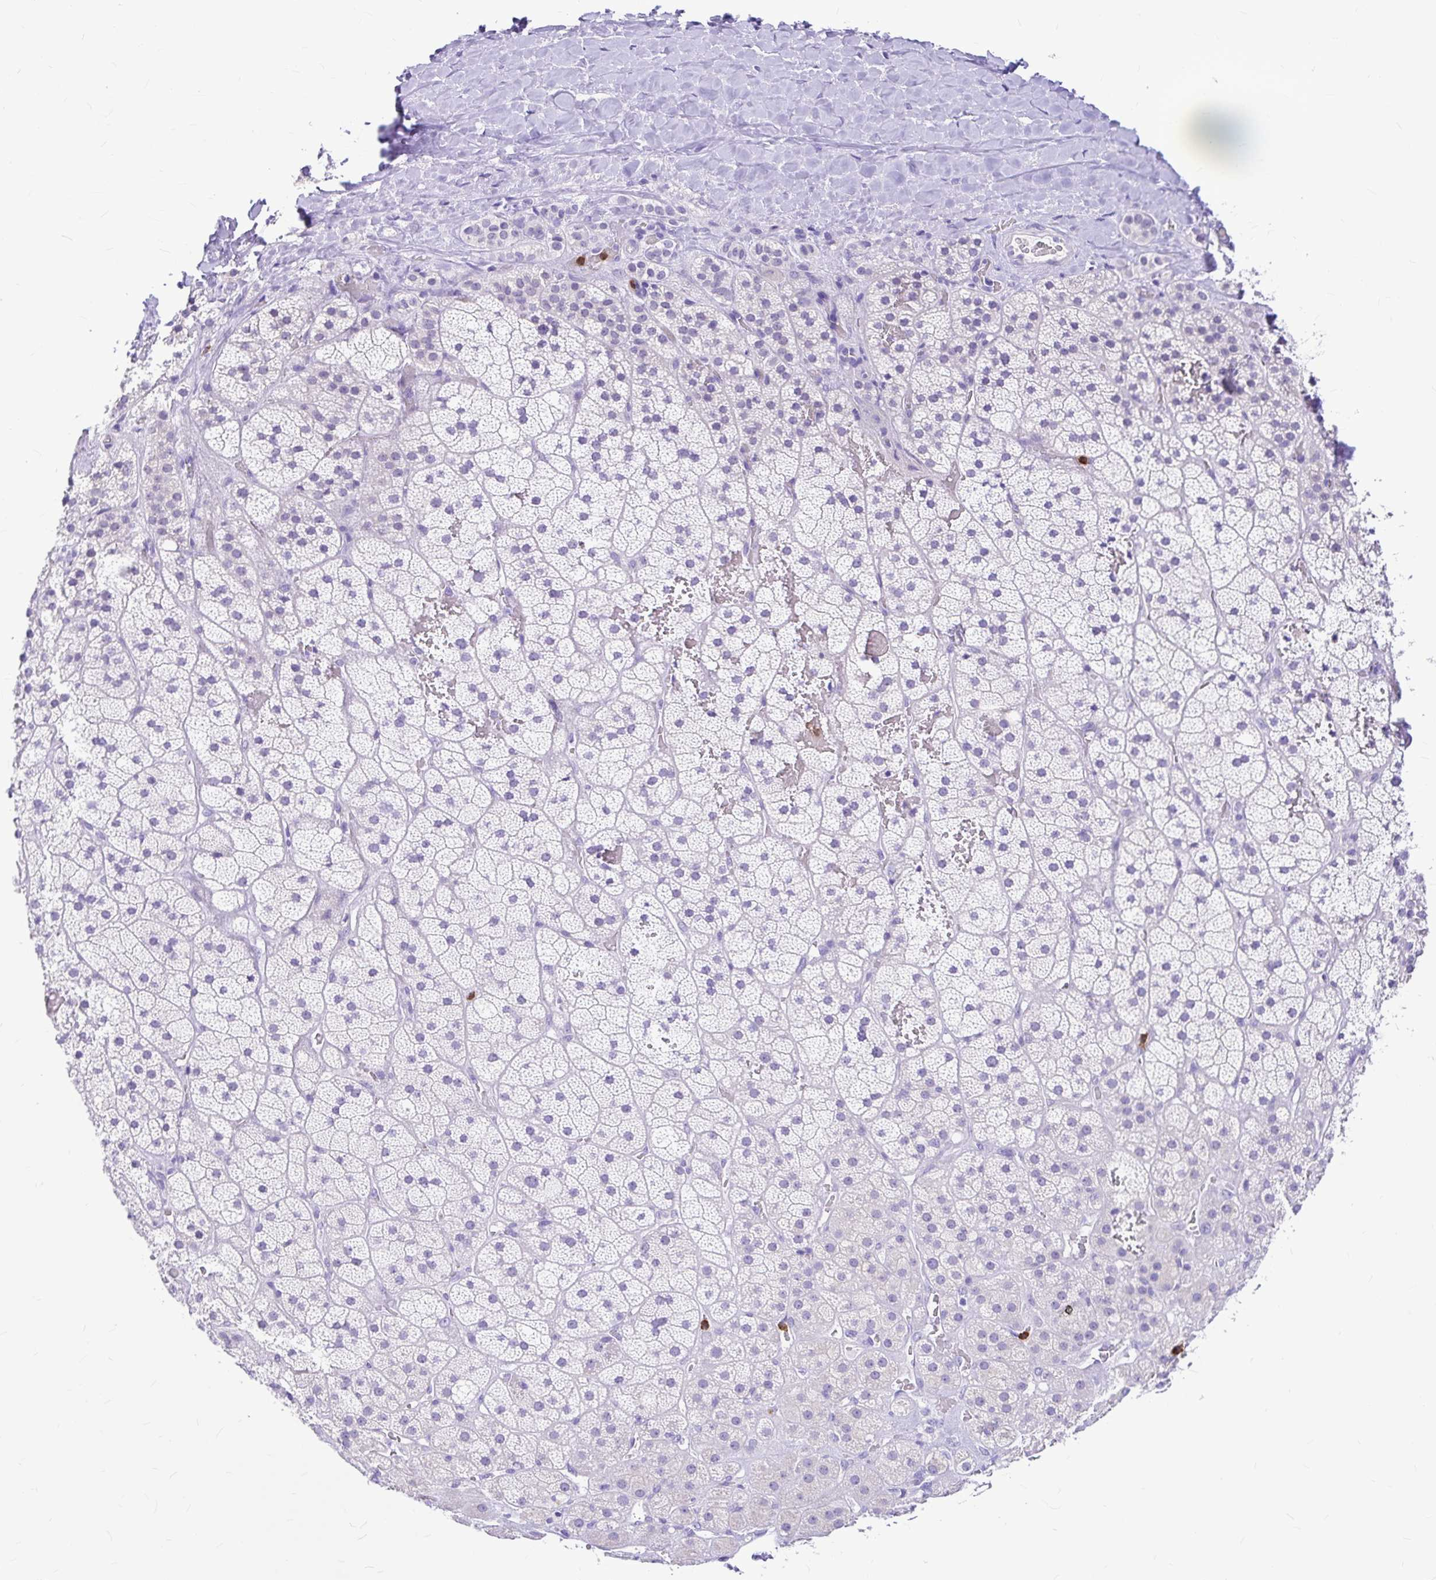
{"staining": {"intensity": "negative", "quantity": "none", "location": "none"}, "tissue": "adrenal gland", "cell_type": "Glandular cells", "image_type": "normal", "snomed": [{"axis": "morphology", "description": "Normal tissue, NOS"}, {"axis": "topography", "description": "Adrenal gland"}], "caption": "IHC photomicrograph of benign adrenal gland: adrenal gland stained with DAB (3,3'-diaminobenzidine) displays no significant protein expression in glandular cells.", "gene": "CLEC1B", "patient": {"sex": "male", "age": 57}}